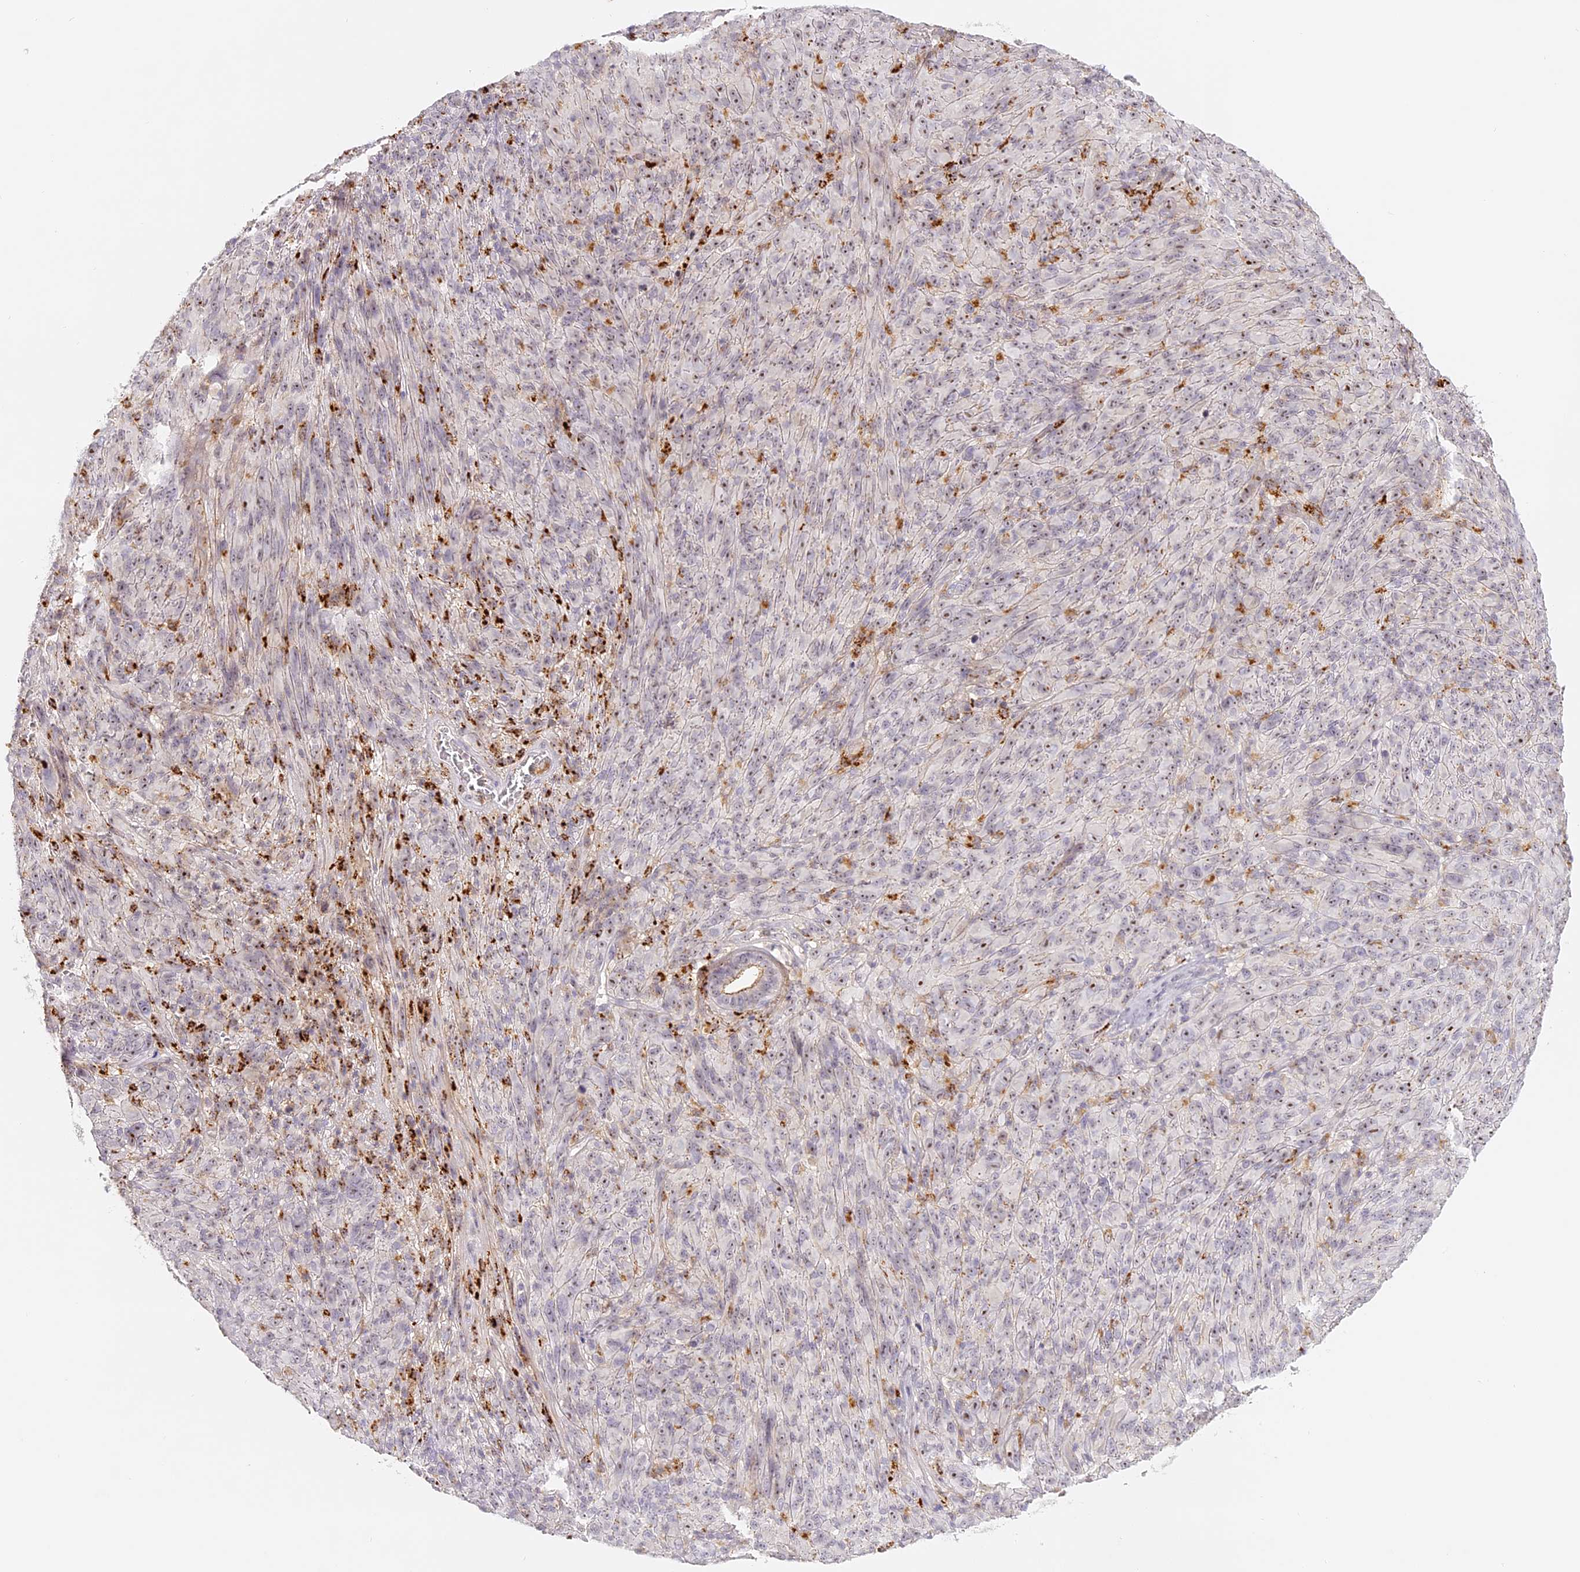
{"staining": {"intensity": "weak", "quantity": "25%-75%", "location": "nuclear"}, "tissue": "melanoma", "cell_type": "Tumor cells", "image_type": "cancer", "snomed": [{"axis": "morphology", "description": "Malignant melanoma, NOS"}, {"axis": "topography", "description": "Skin of head"}], "caption": "Tumor cells show weak nuclear staining in about 25%-75% of cells in malignant melanoma.", "gene": "ELL3", "patient": {"sex": "male", "age": 96}}